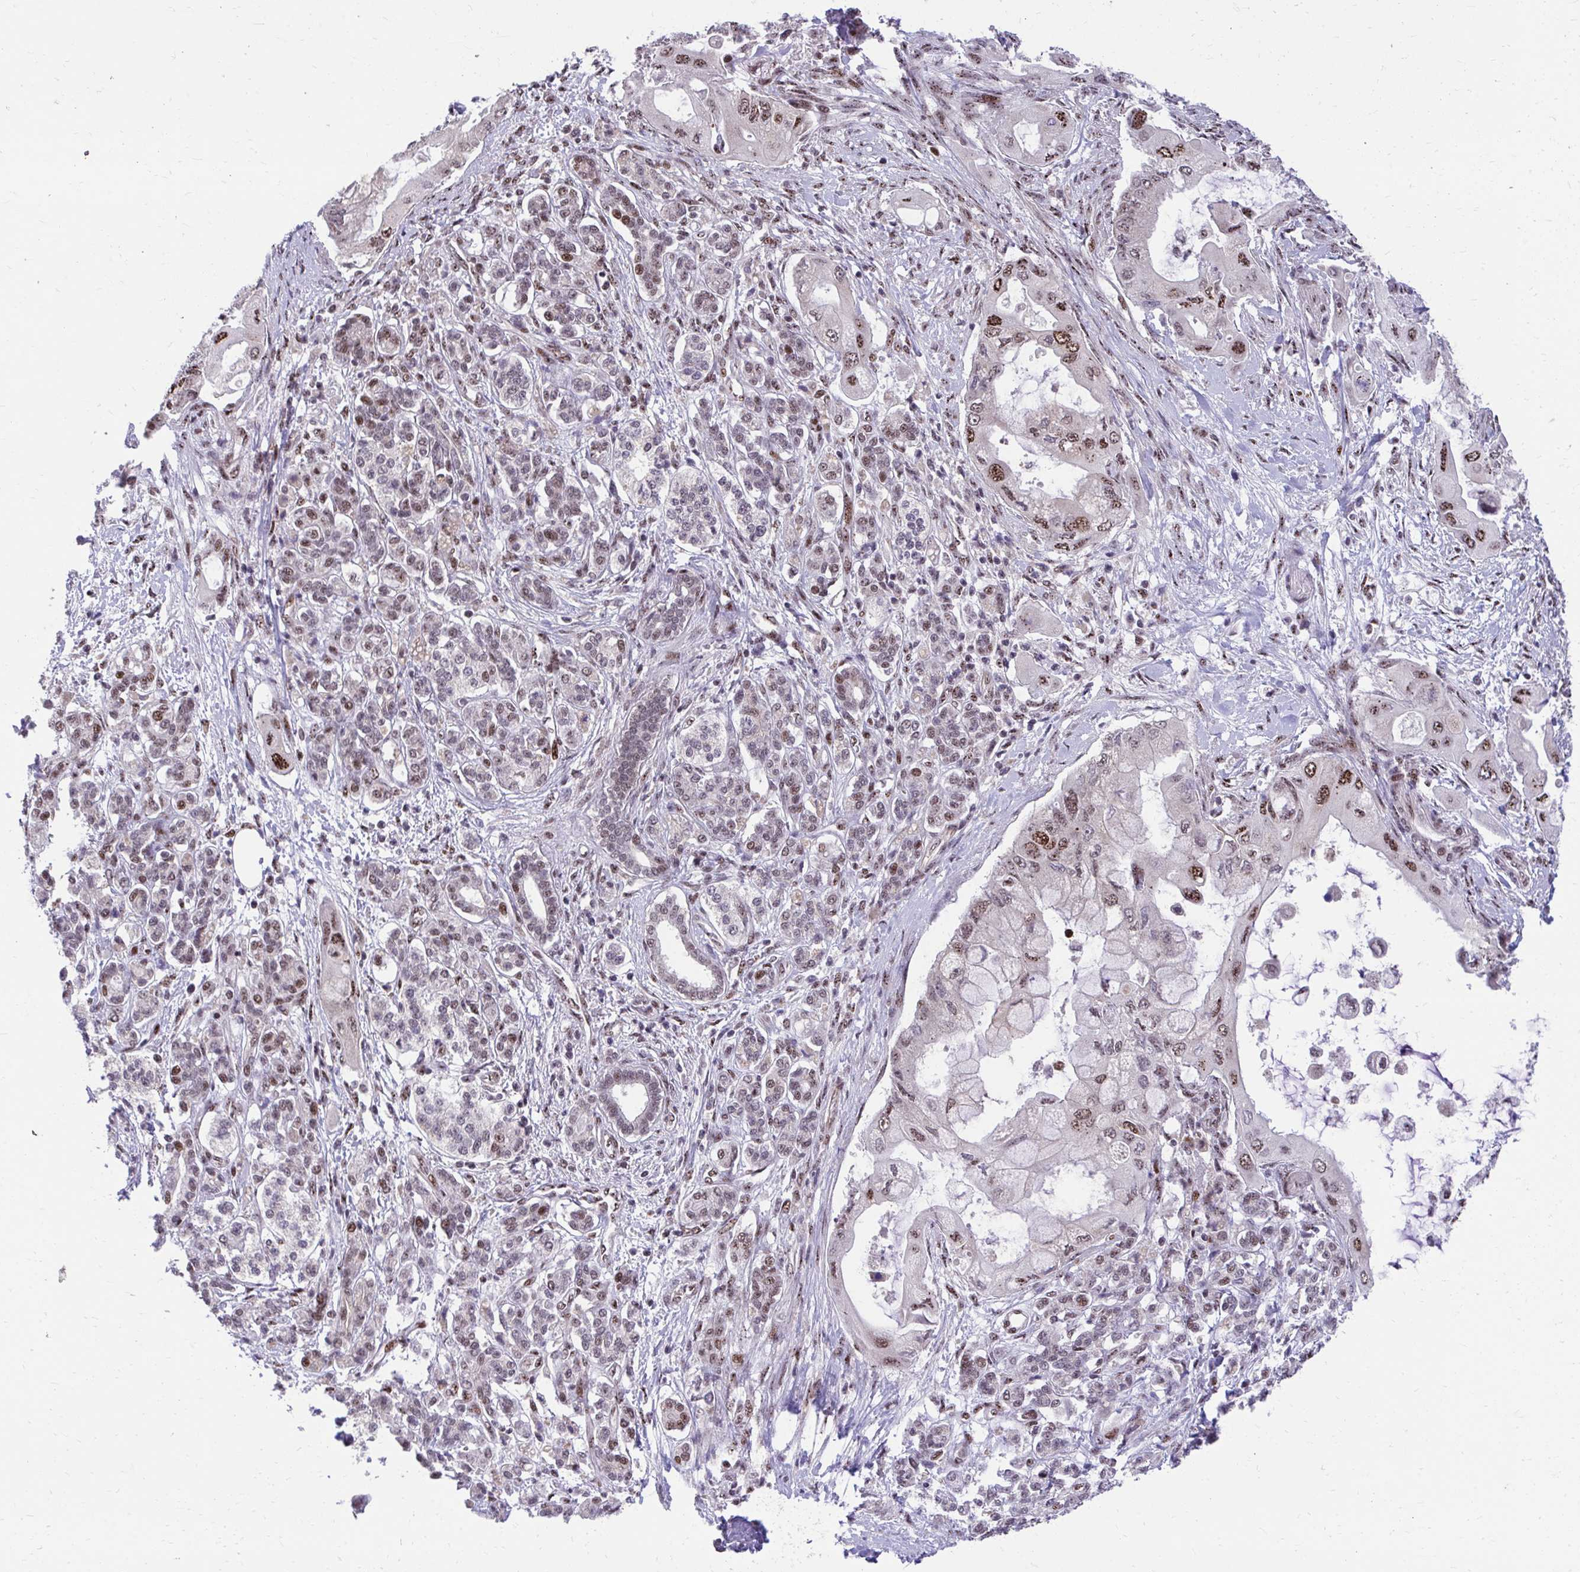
{"staining": {"intensity": "strong", "quantity": ">75%", "location": "nuclear"}, "tissue": "pancreatic cancer", "cell_type": "Tumor cells", "image_type": "cancer", "snomed": [{"axis": "morphology", "description": "Adenocarcinoma, NOS"}, {"axis": "topography", "description": "Pancreas"}], "caption": "Immunohistochemistry (IHC) image of neoplastic tissue: human pancreatic cancer stained using immunohistochemistry (IHC) reveals high levels of strong protein expression localized specifically in the nuclear of tumor cells, appearing as a nuclear brown color.", "gene": "HOXA4", "patient": {"sex": "male", "age": 57}}